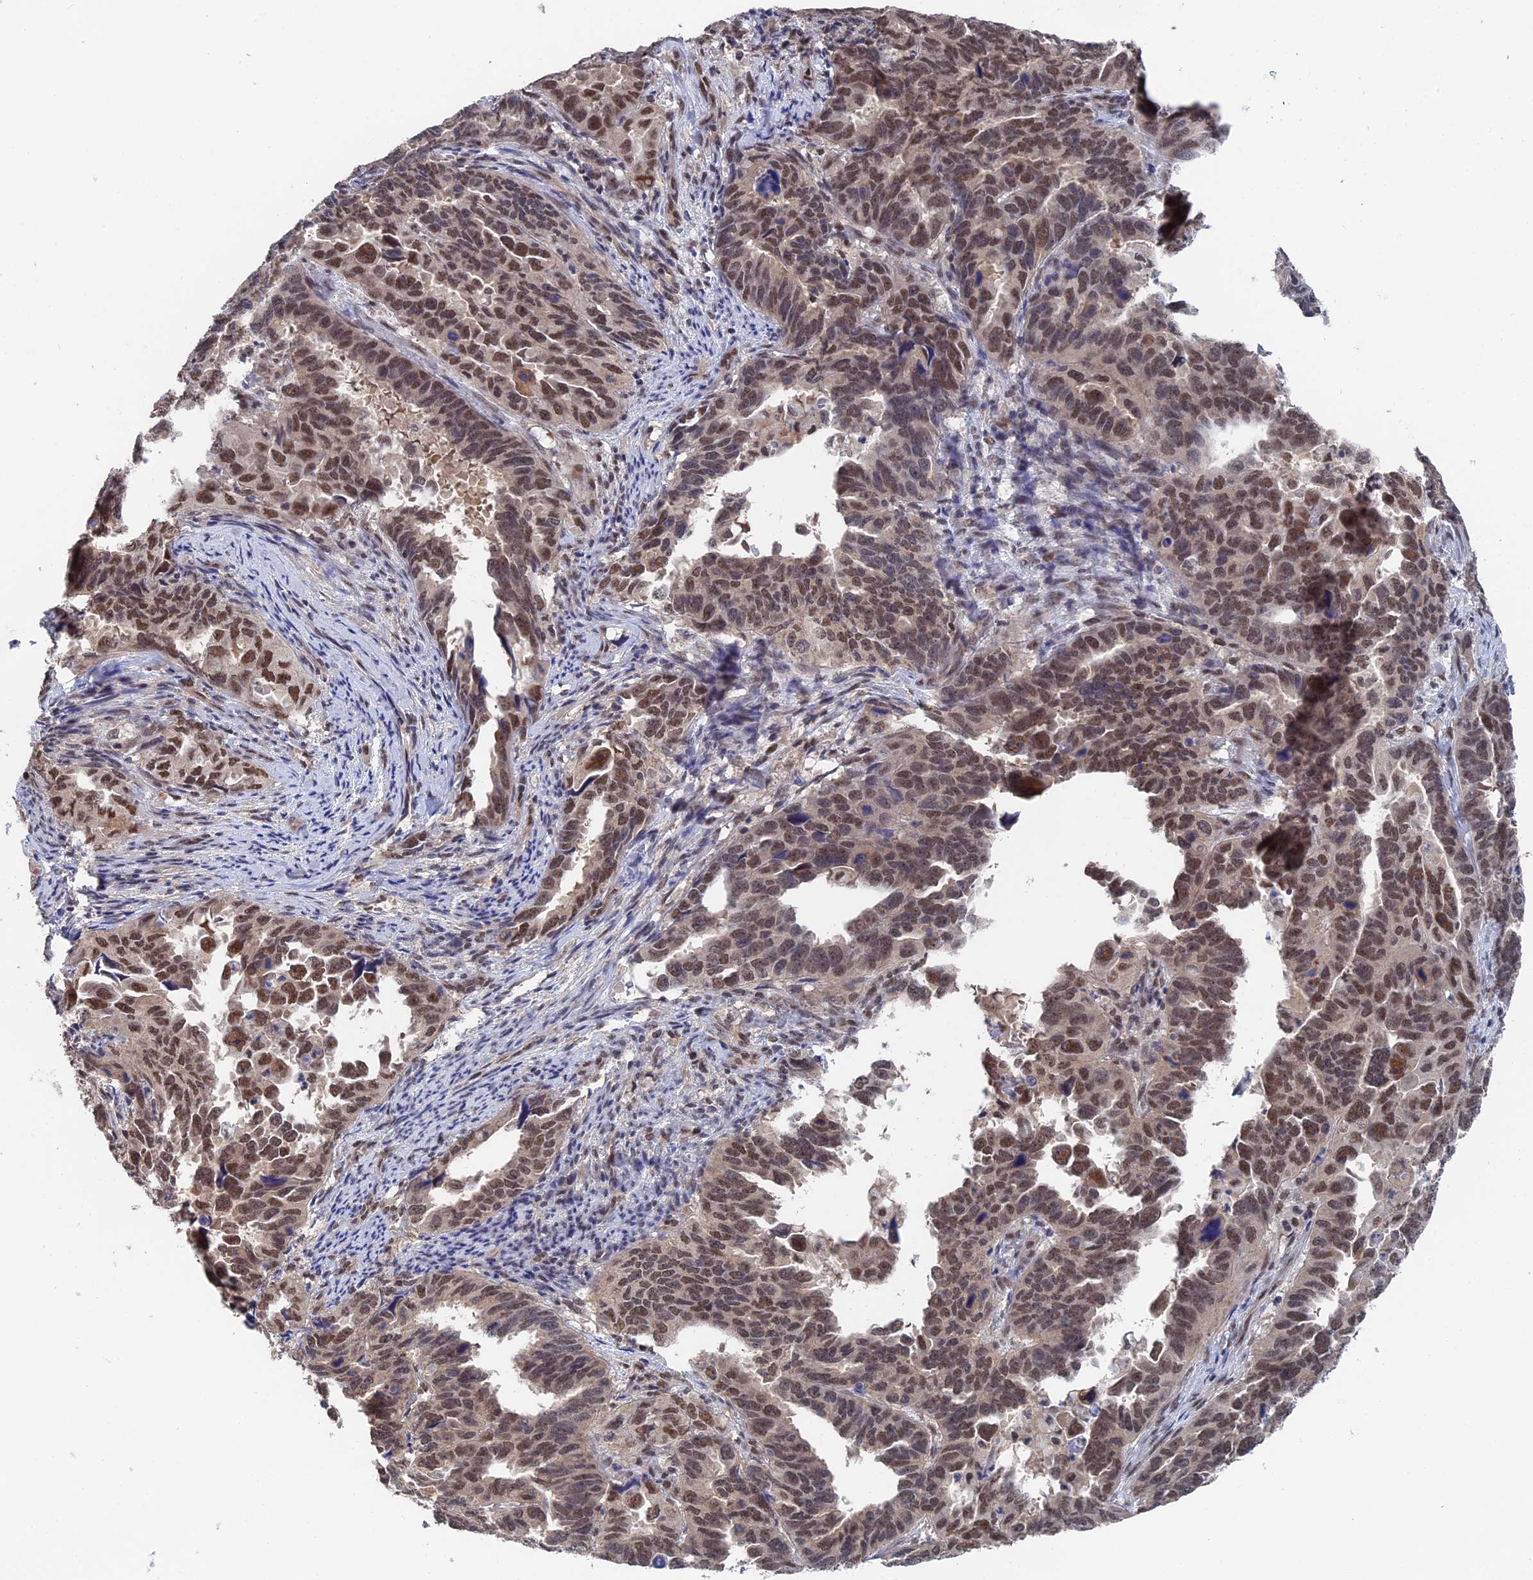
{"staining": {"intensity": "moderate", "quantity": "25%-75%", "location": "nuclear"}, "tissue": "endometrial cancer", "cell_type": "Tumor cells", "image_type": "cancer", "snomed": [{"axis": "morphology", "description": "Adenocarcinoma, NOS"}, {"axis": "topography", "description": "Endometrium"}], "caption": "Tumor cells exhibit moderate nuclear positivity in about 25%-75% of cells in endometrial adenocarcinoma.", "gene": "TSSC4", "patient": {"sex": "female", "age": 65}}